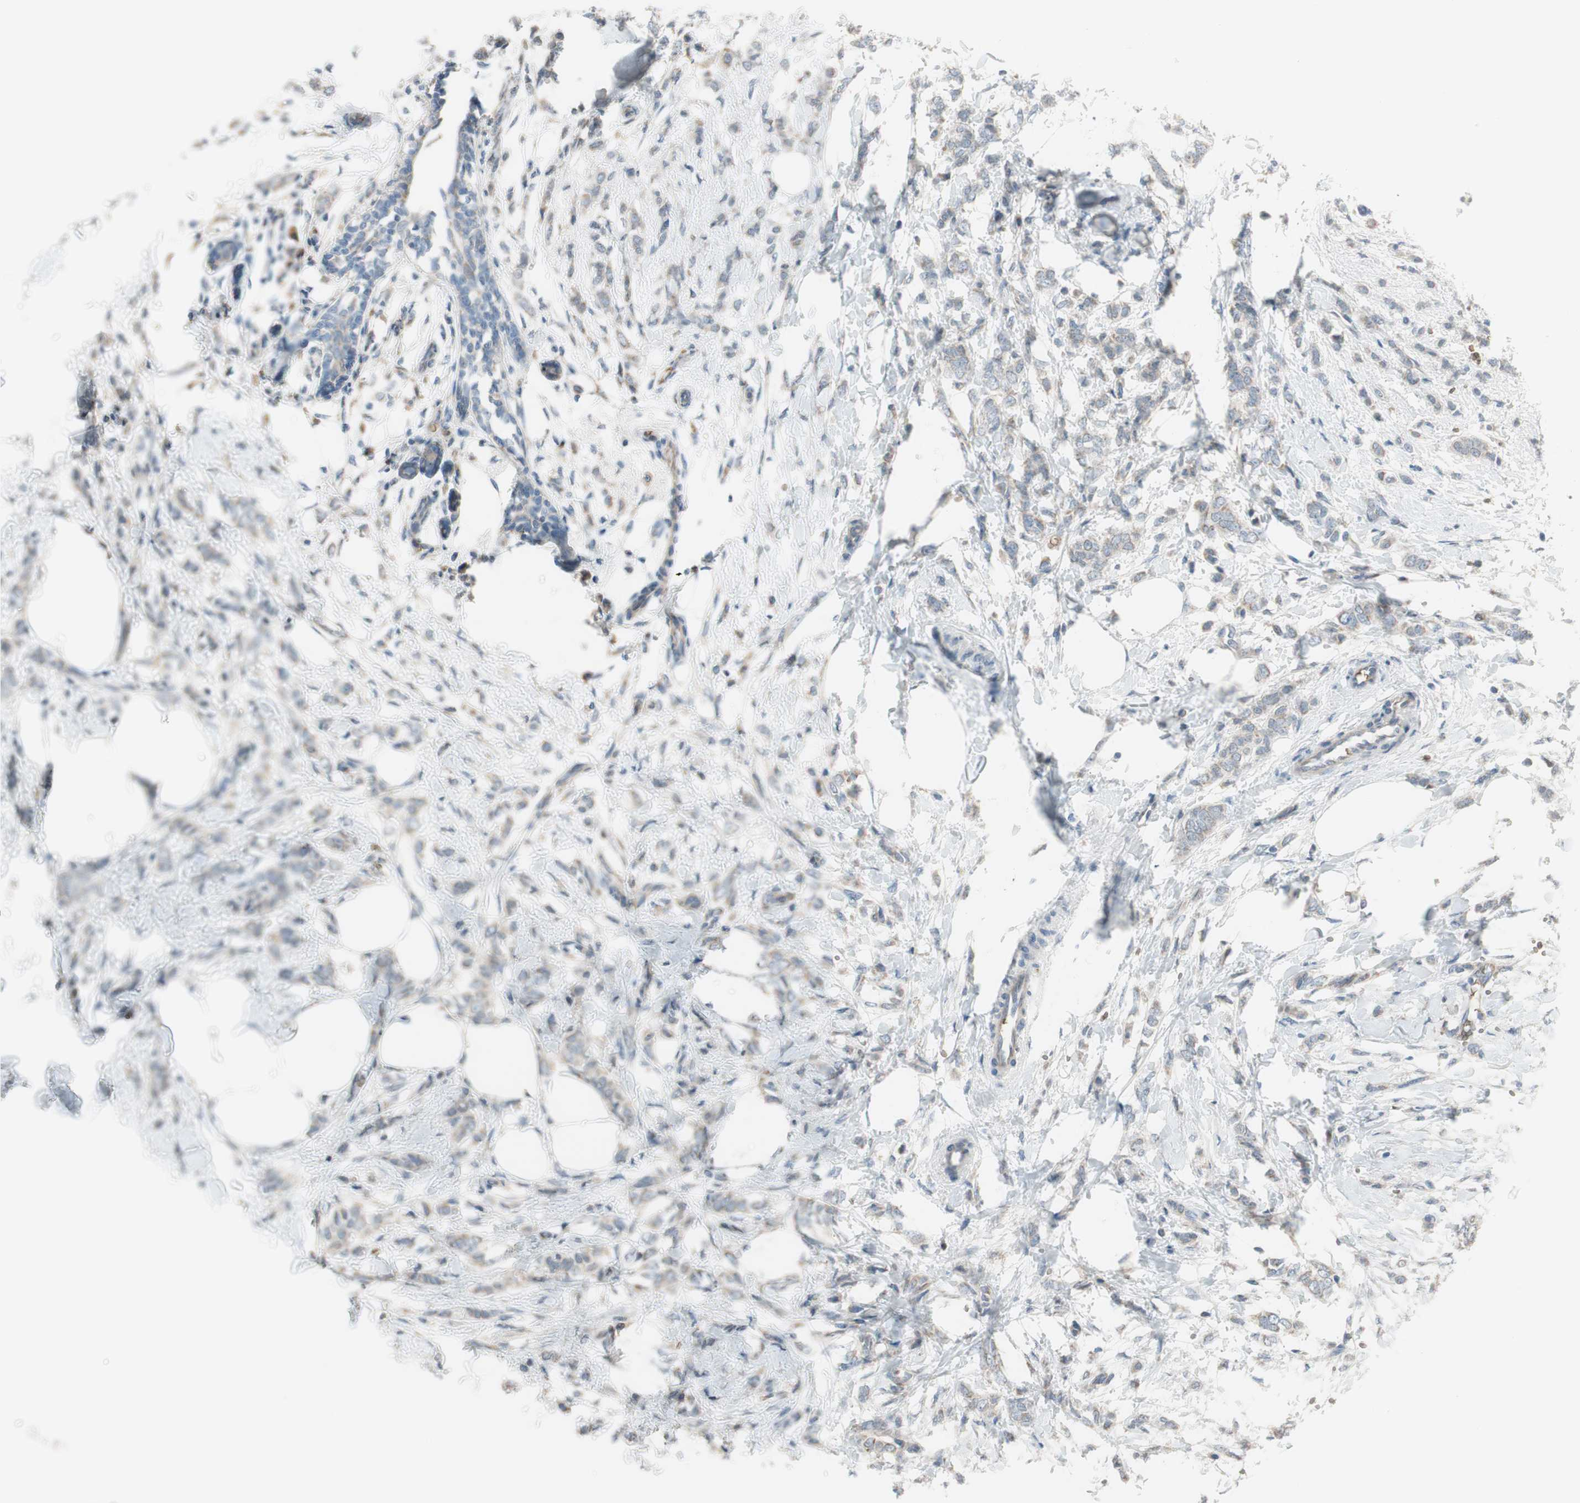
{"staining": {"intensity": "weak", "quantity": ">75%", "location": "cytoplasmic/membranous"}, "tissue": "breast cancer", "cell_type": "Tumor cells", "image_type": "cancer", "snomed": [{"axis": "morphology", "description": "Lobular carcinoma, in situ"}, {"axis": "morphology", "description": "Lobular carcinoma"}, {"axis": "topography", "description": "Breast"}], "caption": "Breast lobular carcinoma stained with a brown dye shows weak cytoplasmic/membranous positive staining in approximately >75% of tumor cells.", "gene": "GYPC", "patient": {"sex": "female", "age": 41}}